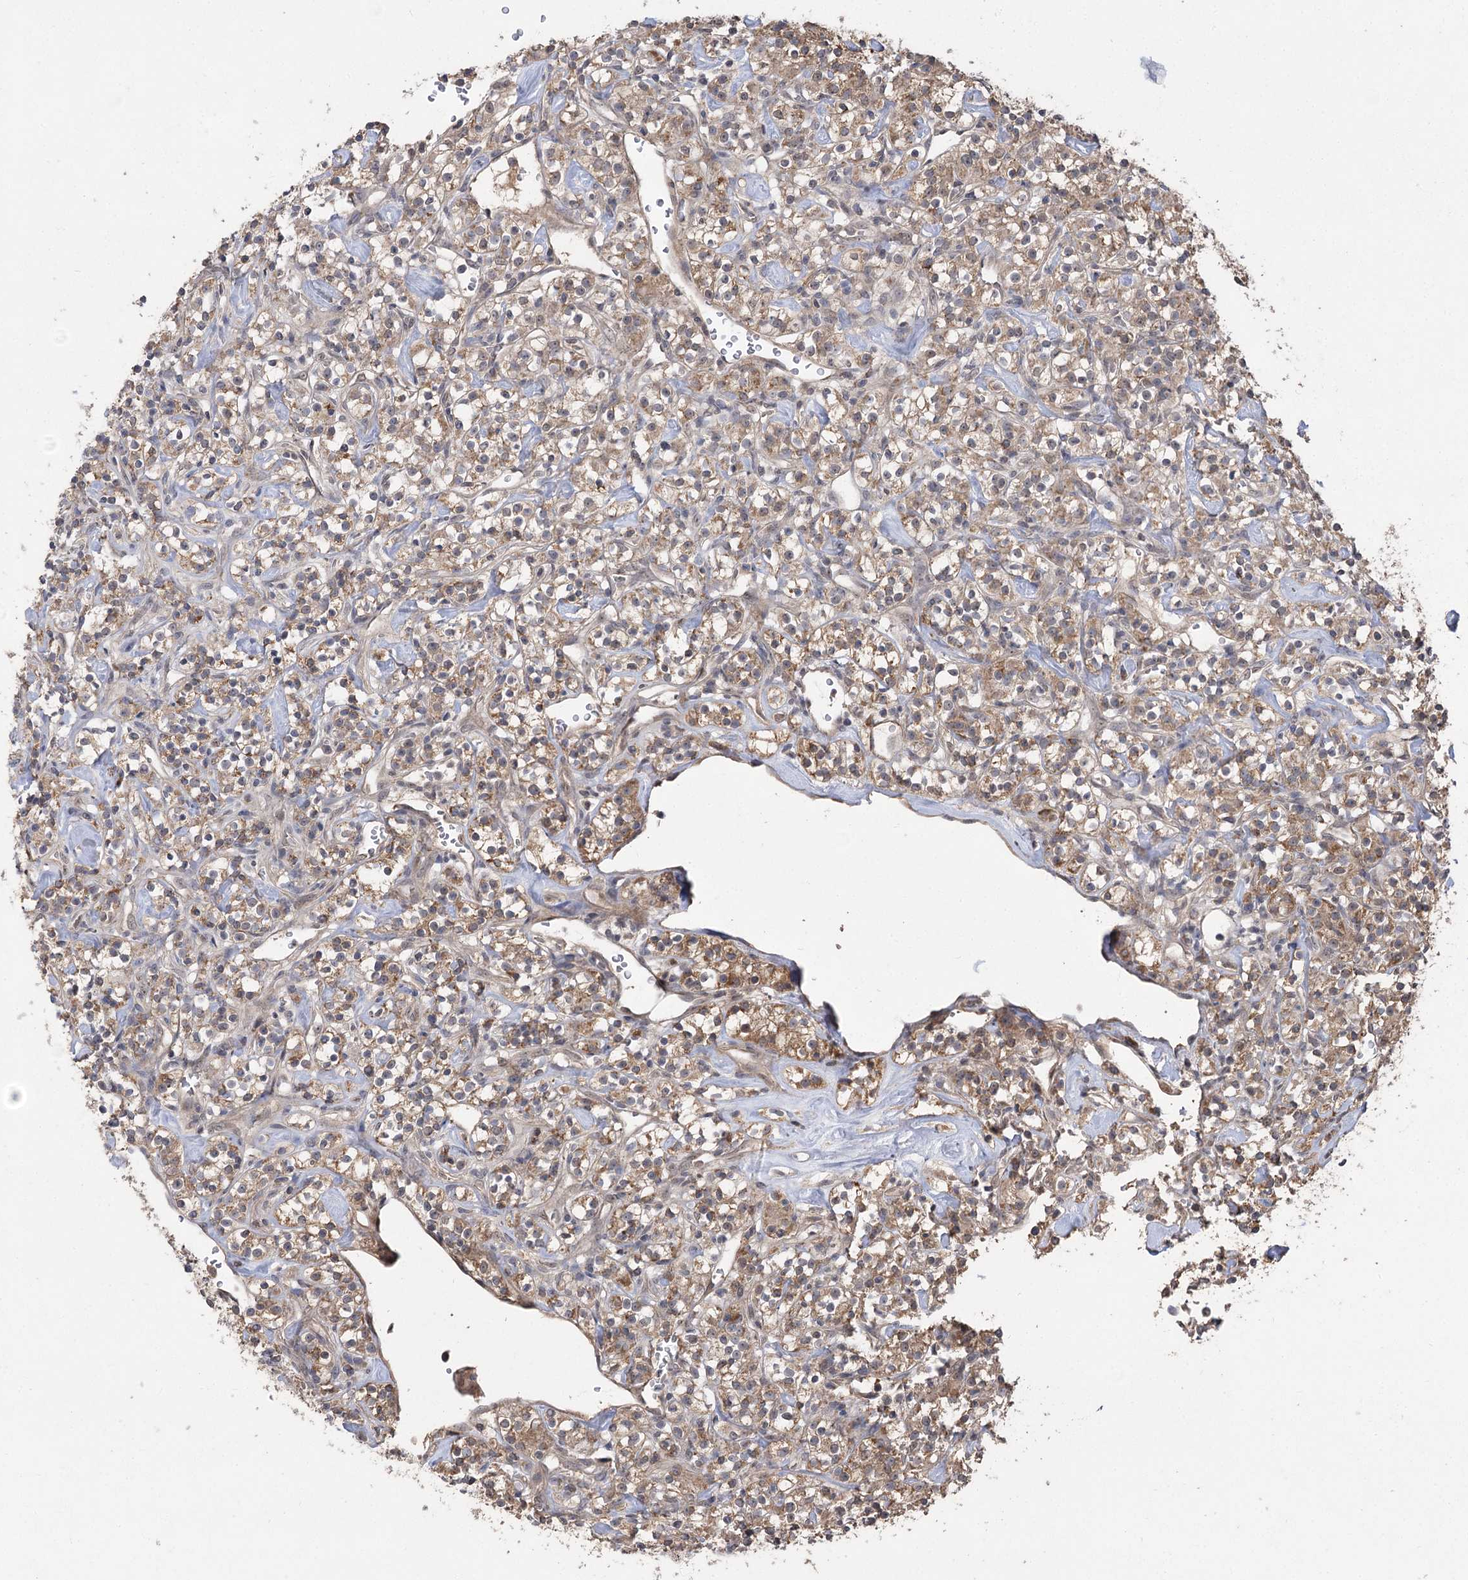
{"staining": {"intensity": "moderate", "quantity": ">75%", "location": "cytoplasmic/membranous"}, "tissue": "renal cancer", "cell_type": "Tumor cells", "image_type": "cancer", "snomed": [{"axis": "morphology", "description": "Adenocarcinoma, NOS"}, {"axis": "topography", "description": "Kidney"}], "caption": "A medium amount of moderate cytoplasmic/membranous positivity is present in about >75% of tumor cells in renal adenocarcinoma tissue.", "gene": "TENM2", "patient": {"sex": "male", "age": 77}}